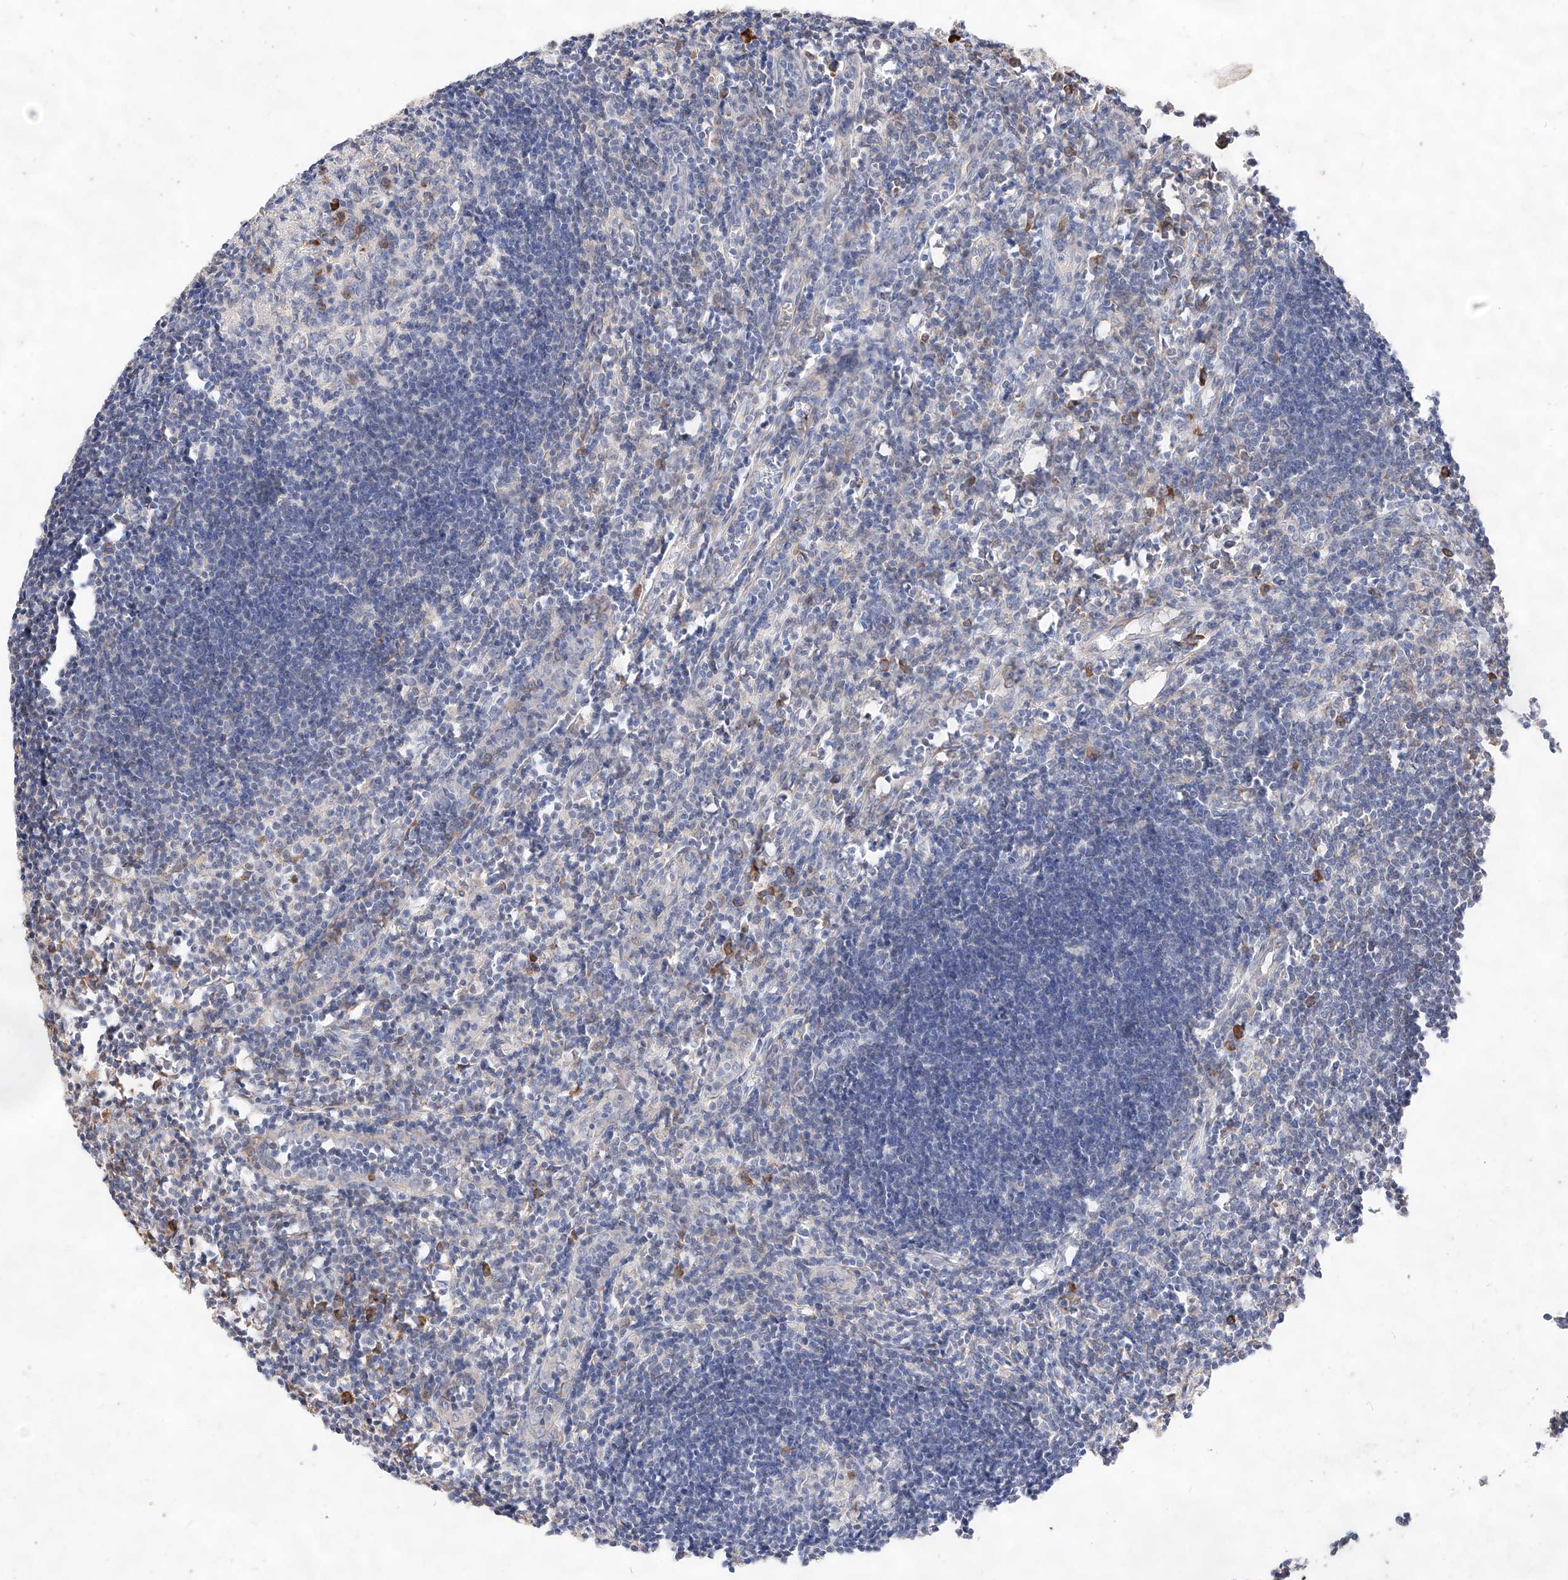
{"staining": {"intensity": "negative", "quantity": "none", "location": "none"}, "tissue": "lymph node", "cell_type": "Germinal center cells", "image_type": "normal", "snomed": [{"axis": "morphology", "description": "Normal tissue, NOS"}, {"axis": "morphology", "description": "Malignant melanoma, Metastatic site"}, {"axis": "topography", "description": "Lymph node"}], "caption": "Immunohistochemistry (IHC) image of unremarkable human lymph node stained for a protein (brown), which shows no expression in germinal center cells.", "gene": "ATP9B", "patient": {"sex": "male", "age": 41}}